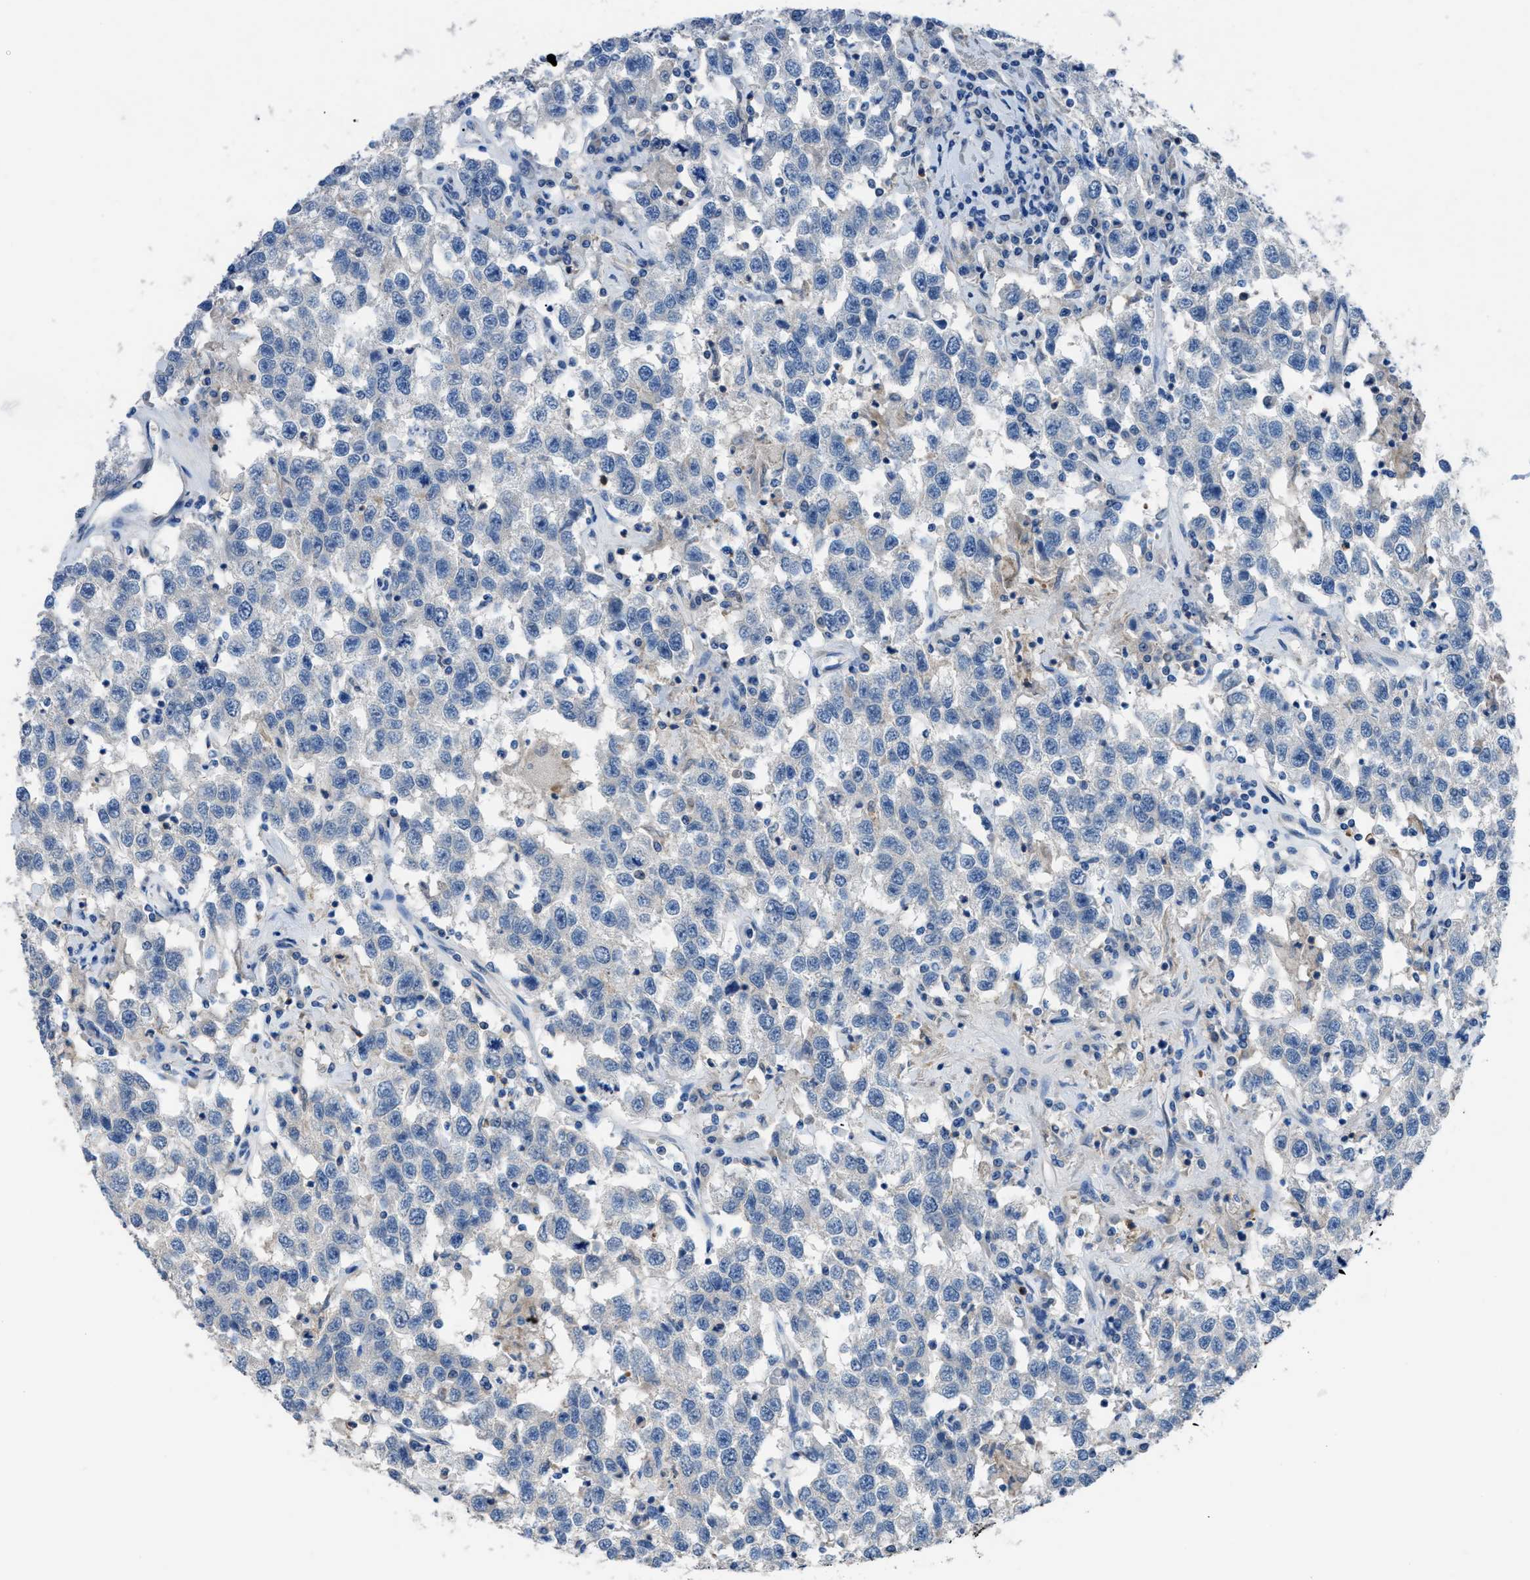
{"staining": {"intensity": "negative", "quantity": "none", "location": "none"}, "tissue": "testis cancer", "cell_type": "Tumor cells", "image_type": "cancer", "snomed": [{"axis": "morphology", "description": "Seminoma, NOS"}, {"axis": "topography", "description": "Testis"}], "caption": "The micrograph demonstrates no staining of tumor cells in testis cancer (seminoma). Nuclei are stained in blue.", "gene": "ITPR1", "patient": {"sex": "male", "age": 41}}